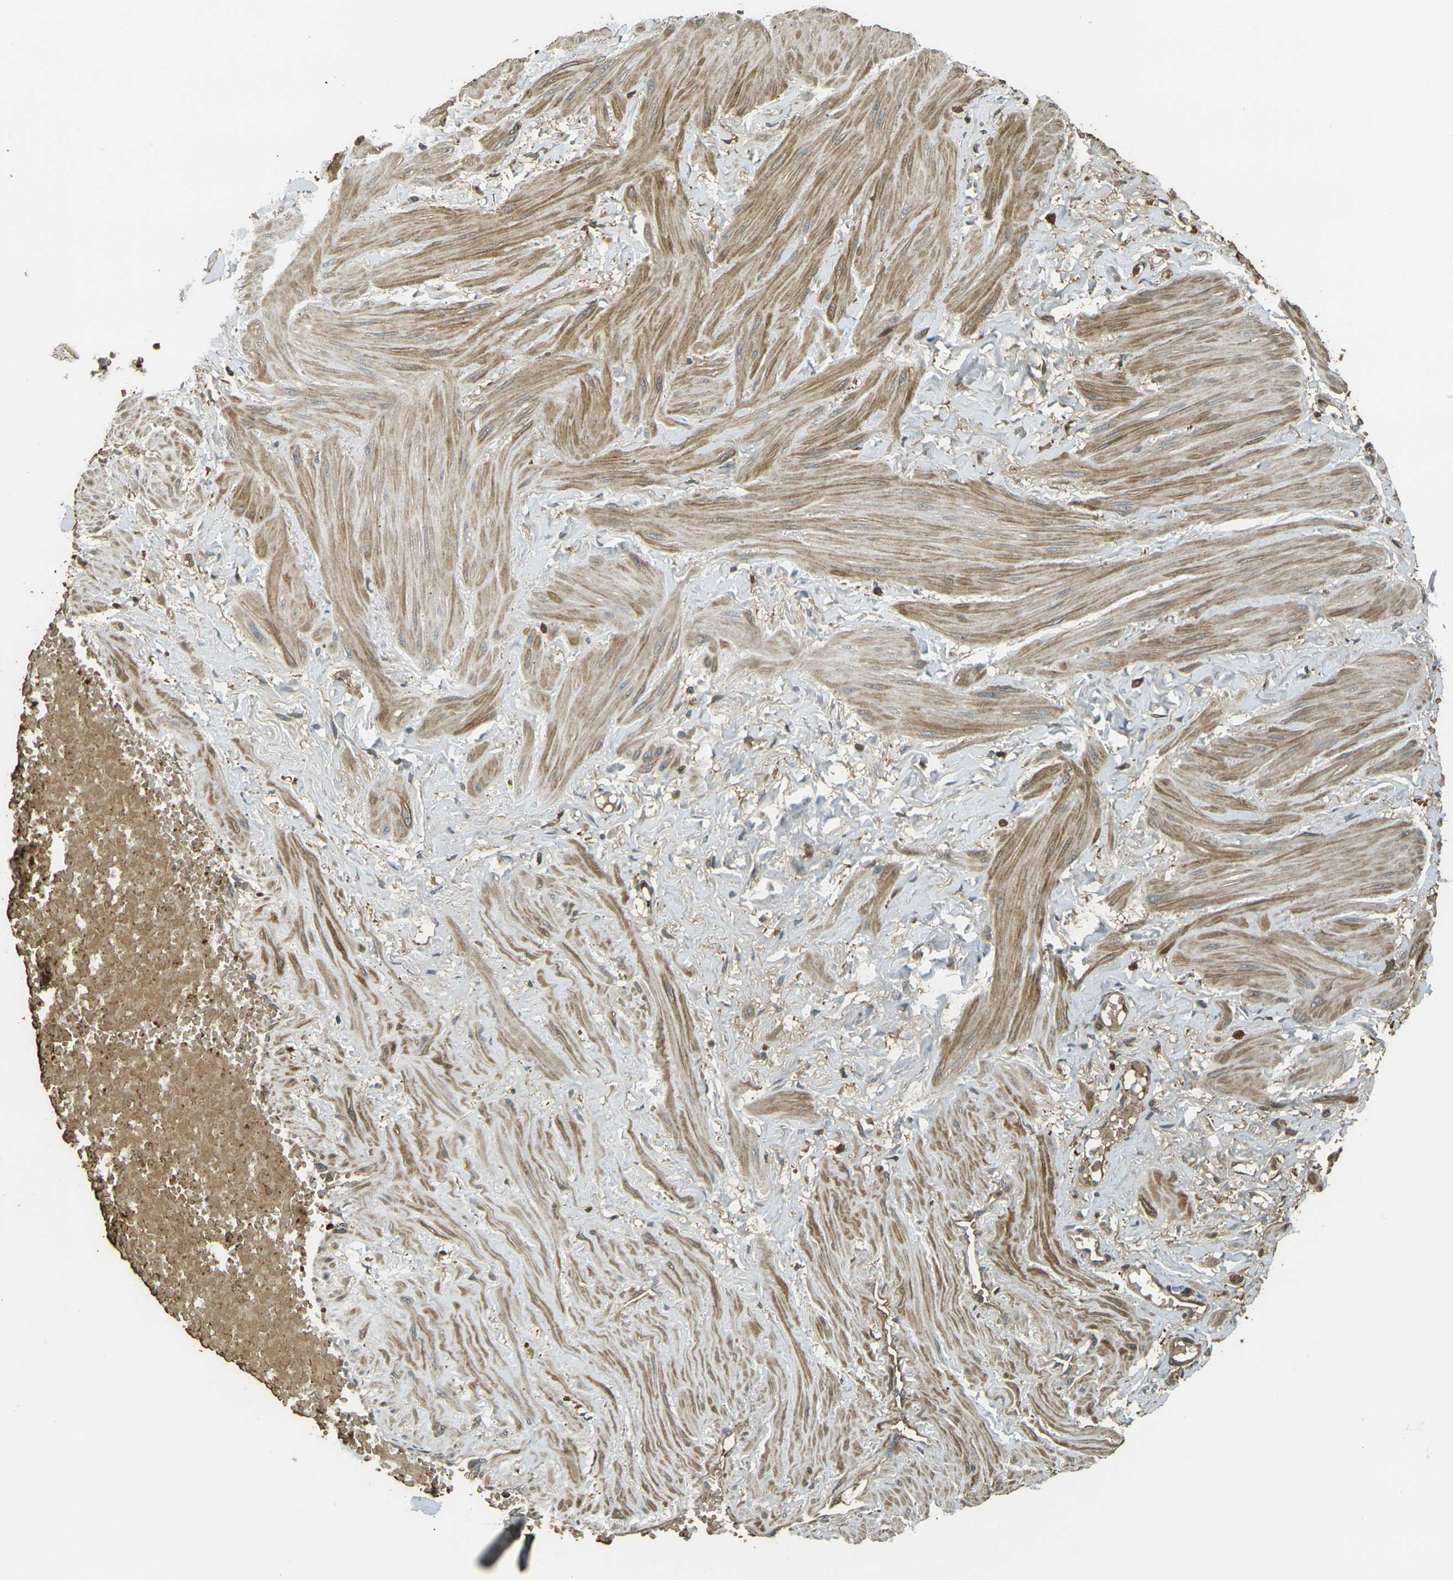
{"staining": {"intensity": "strong", "quantity": ">75%", "location": "cytoplasmic/membranous"}, "tissue": "adipose tissue", "cell_type": "Adipocytes", "image_type": "normal", "snomed": [{"axis": "morphology", "description": "Normal tissue, NOS"}, {"axis": "topography", "description": "Soft tissue"}, {"axis": "topography", "description": "Vascular tissue"}], "caption": "Immunohistochemical staining of unremarkable adipose tissue reveals >75% levels of strong cytoplasmic/membranous protein expression in approximately >75% of adipocytes. (brown staining indicates protein expression, while blue staining denotes nuclei).", "gene": "TOR1A", "patient": {"sex": "female", "age": 35}}